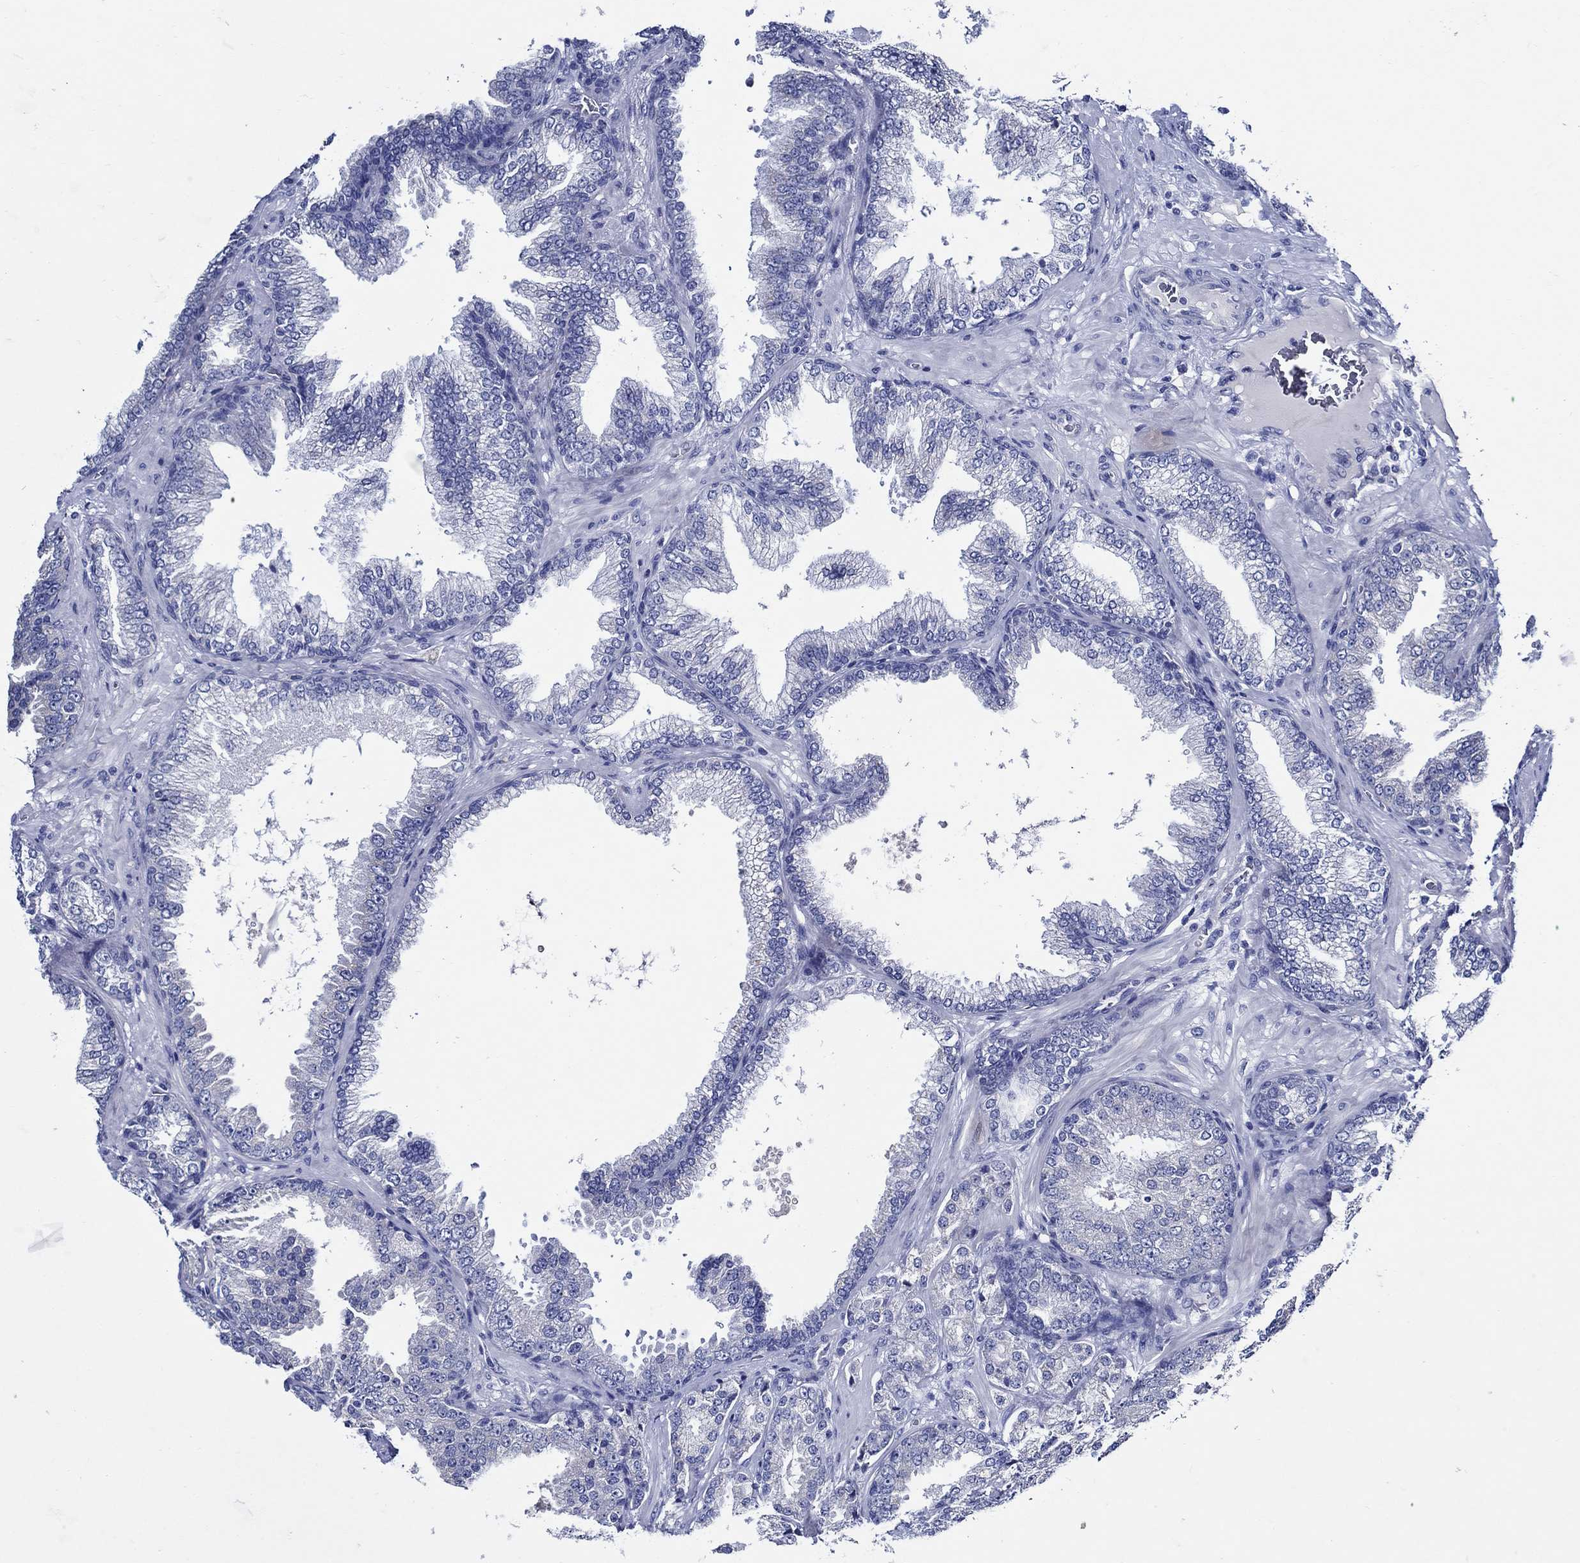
{"staining": {"intensity": "negative", "quantity": "none", "location": "none"}, "tissue": "prostate cancer", "cell_type": "Tumor cells", "image_type": "cancer", "snomed": [{"axis": "morphology", "description": "Adenocarcinoma, Low grade"}, {"axis": "topography", "description": "Prostate"}], "caption": "Immunohistochemistry (IHC) histopathology image of human prostate cancer stained for a protein (brown), which shows no positivity in tumor cells.", "gene": "SKOR1", "patient": {"sex": "male", "age": 68}}